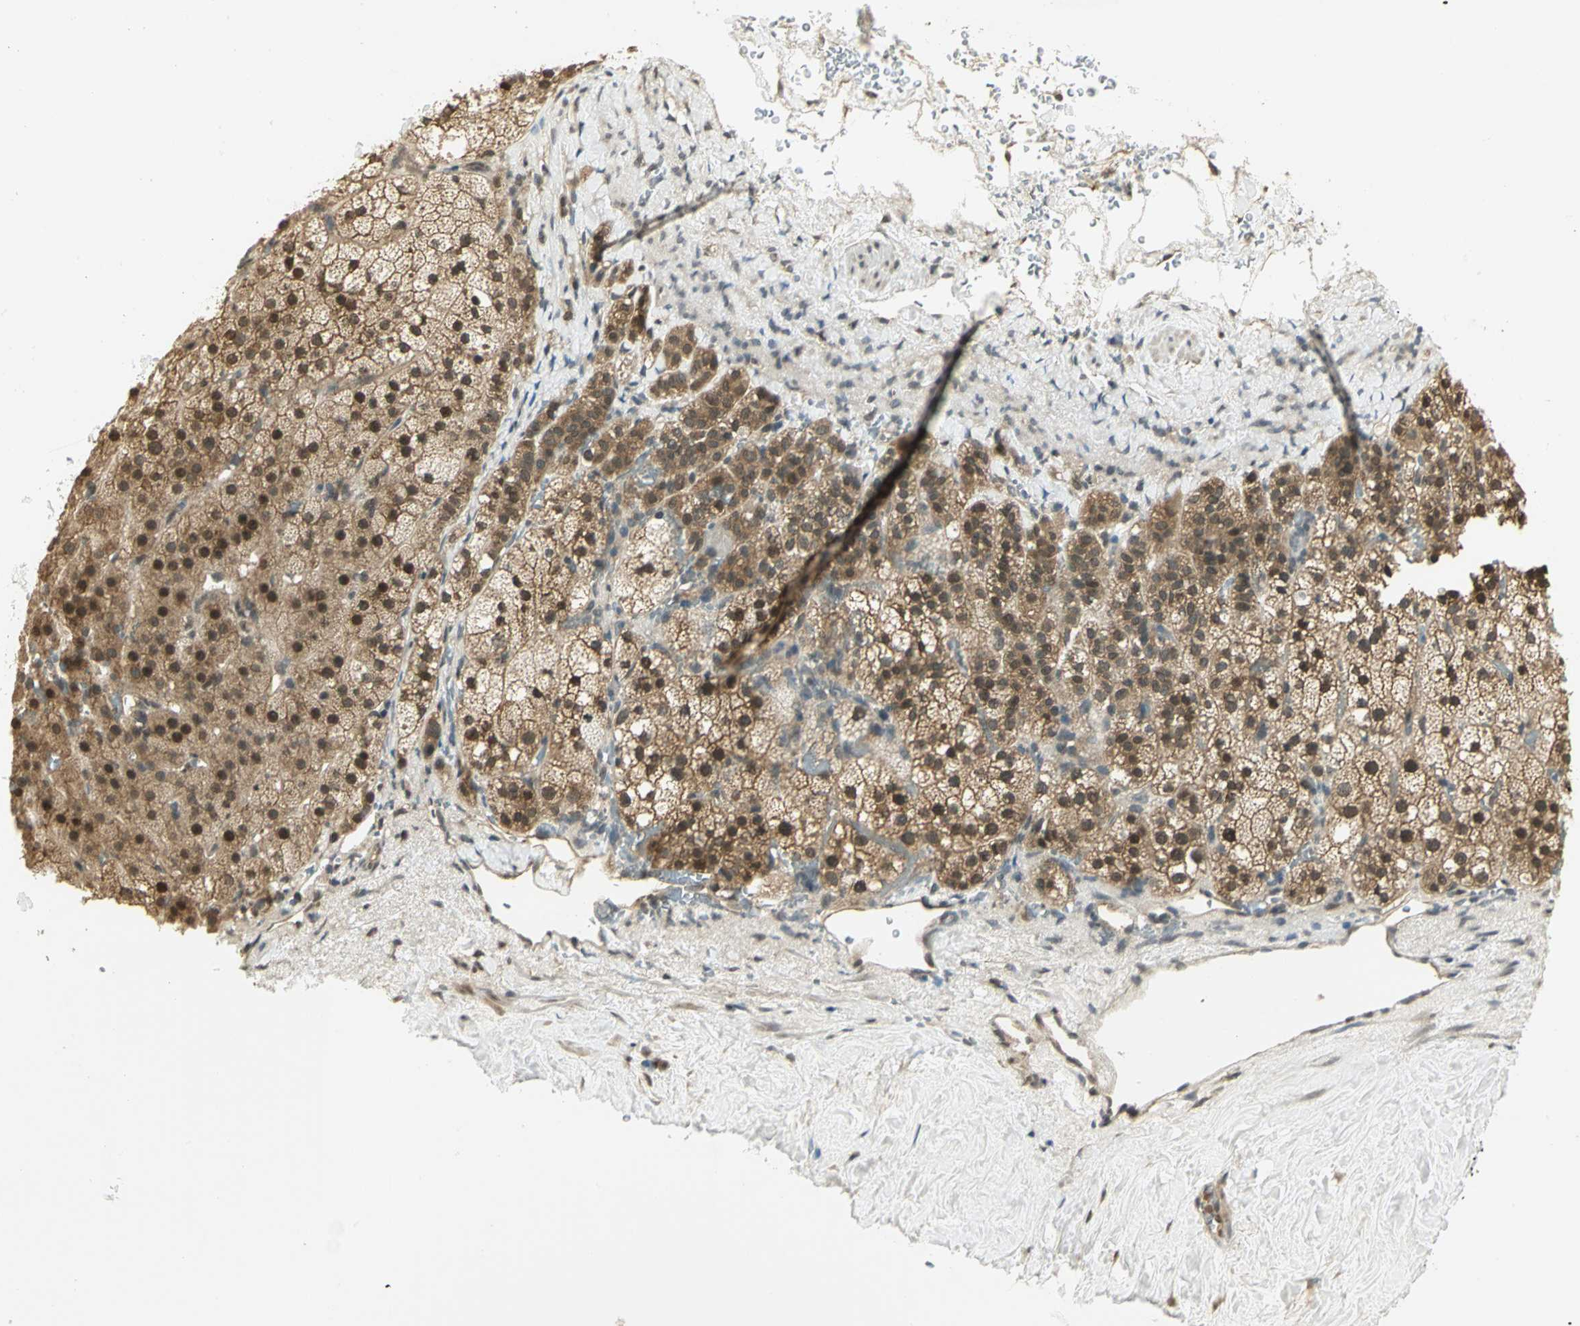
{"staining": {"intensity": "moderate", "quantity": ">75%", "location": "cytoplasmic/membranous,nuclear"}, "tissue": "adrenal gland", "cell_type": "Glandular cells", "image_type": "normal", "snomed": [{"axis": "morphology", "description": "Normal tissue, NOS"}, {"axis": "topography", "description": "Adrenal gland"}], "caption": "Adrenal gland stained with immunohistochemistry (IHC) exhibits moderate cytoplasmic/membranous,nuclear positivity in about >75% of glandular cells.", "gene": "CDC34", "patient": {"sex": "male", "age": 35}}